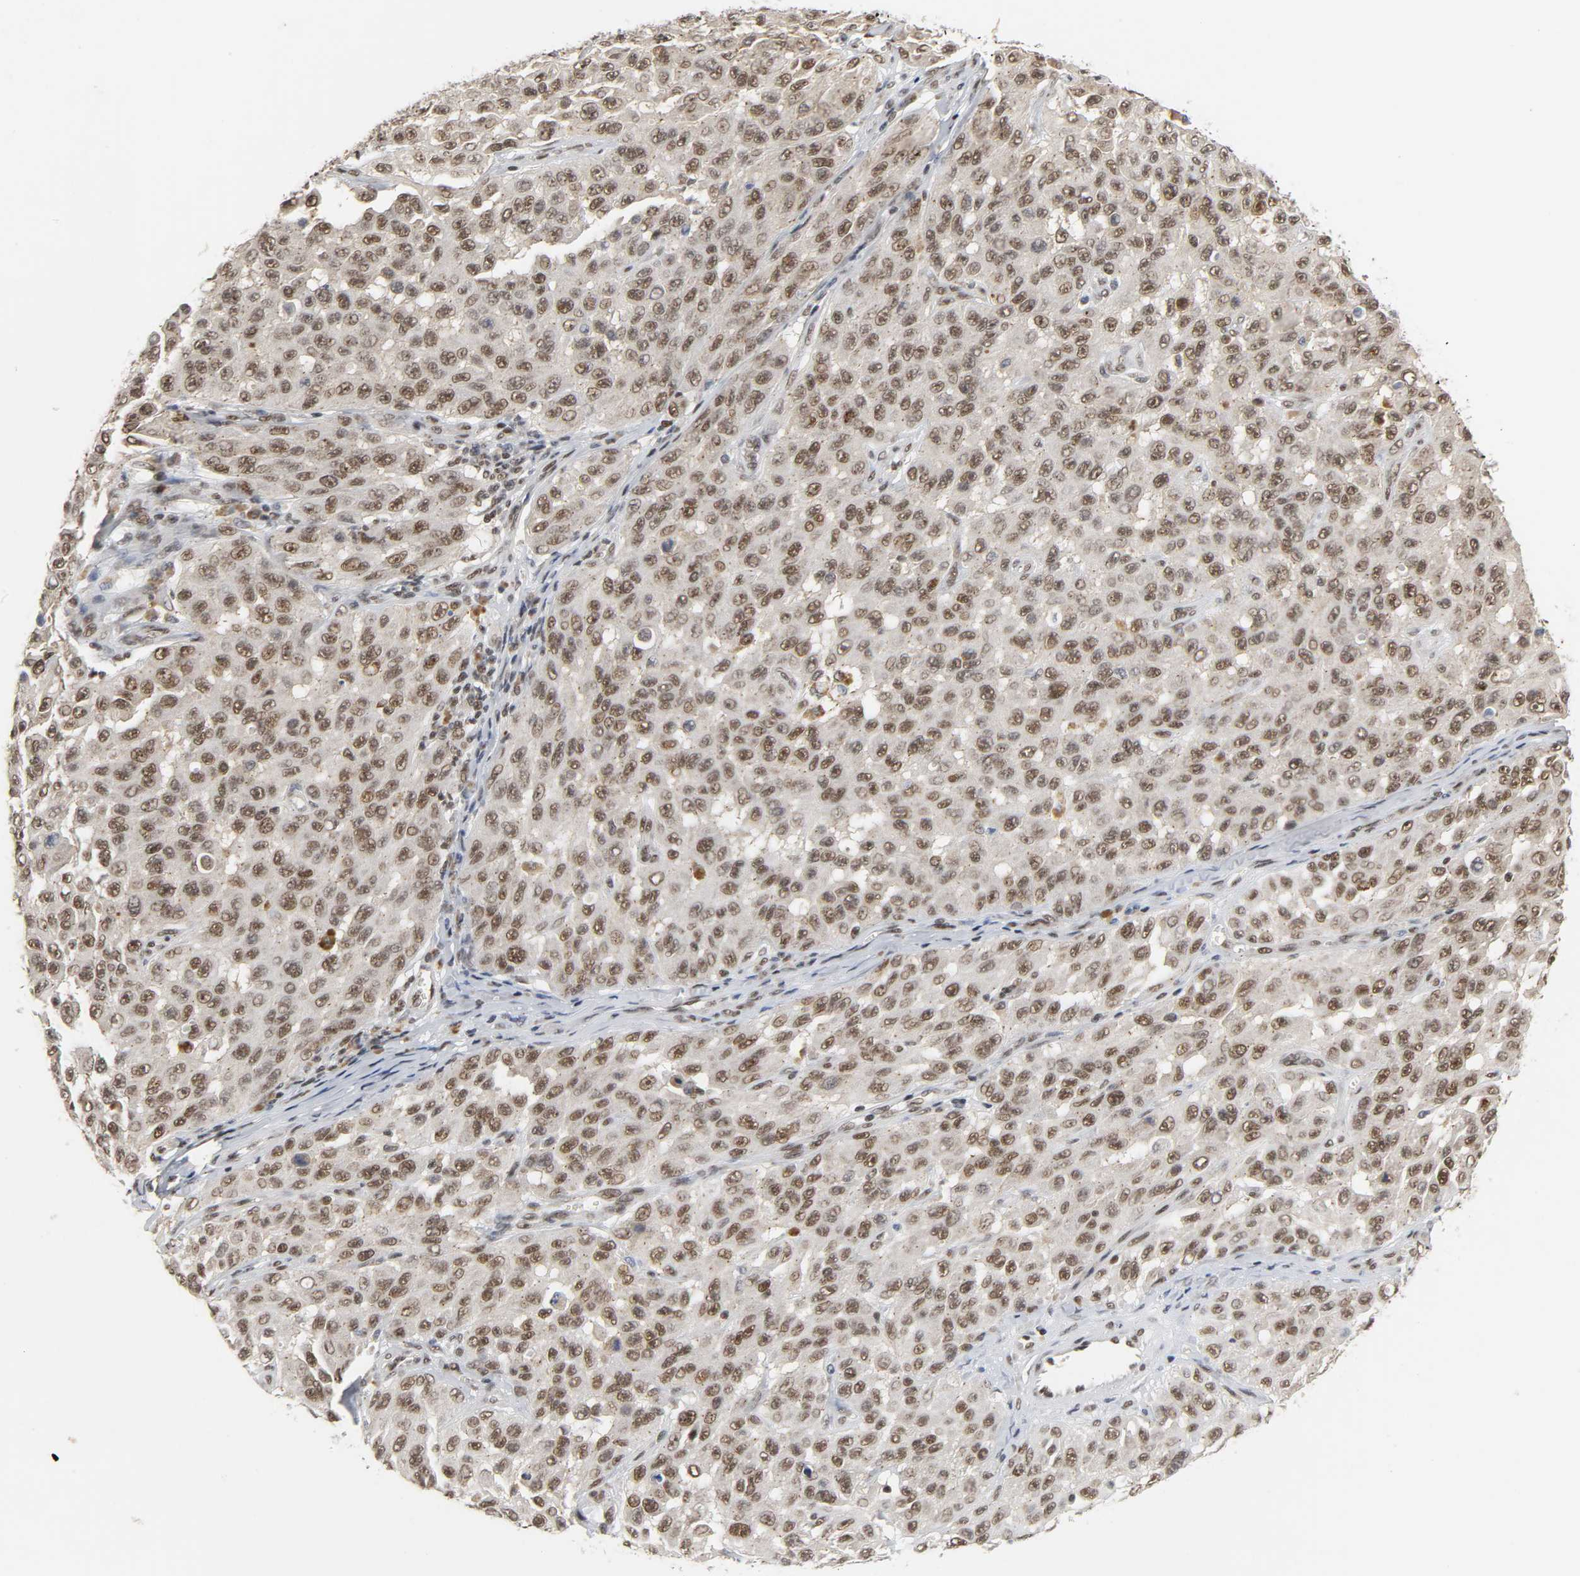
{"staining": {"intensity": "moderate", "quantity": ">75%", "location": "nuclear"}, "tissue": "melanoma", "cell_type": "Tumor cells", "image_type": "cancer", "snomed": [{"axis": "morphology", "description": "Malignant melanoma, NOS"}, {"axis": "topography", "description": "Skin"}], "caption": "An image showing moderate nuclear positivity in about >75% of tumor cells in malignant melanoma, as visualized by brown immunohistochemical staining.", "gene": "NCOA6", "patient": {"sex": "male", "age": 30}}